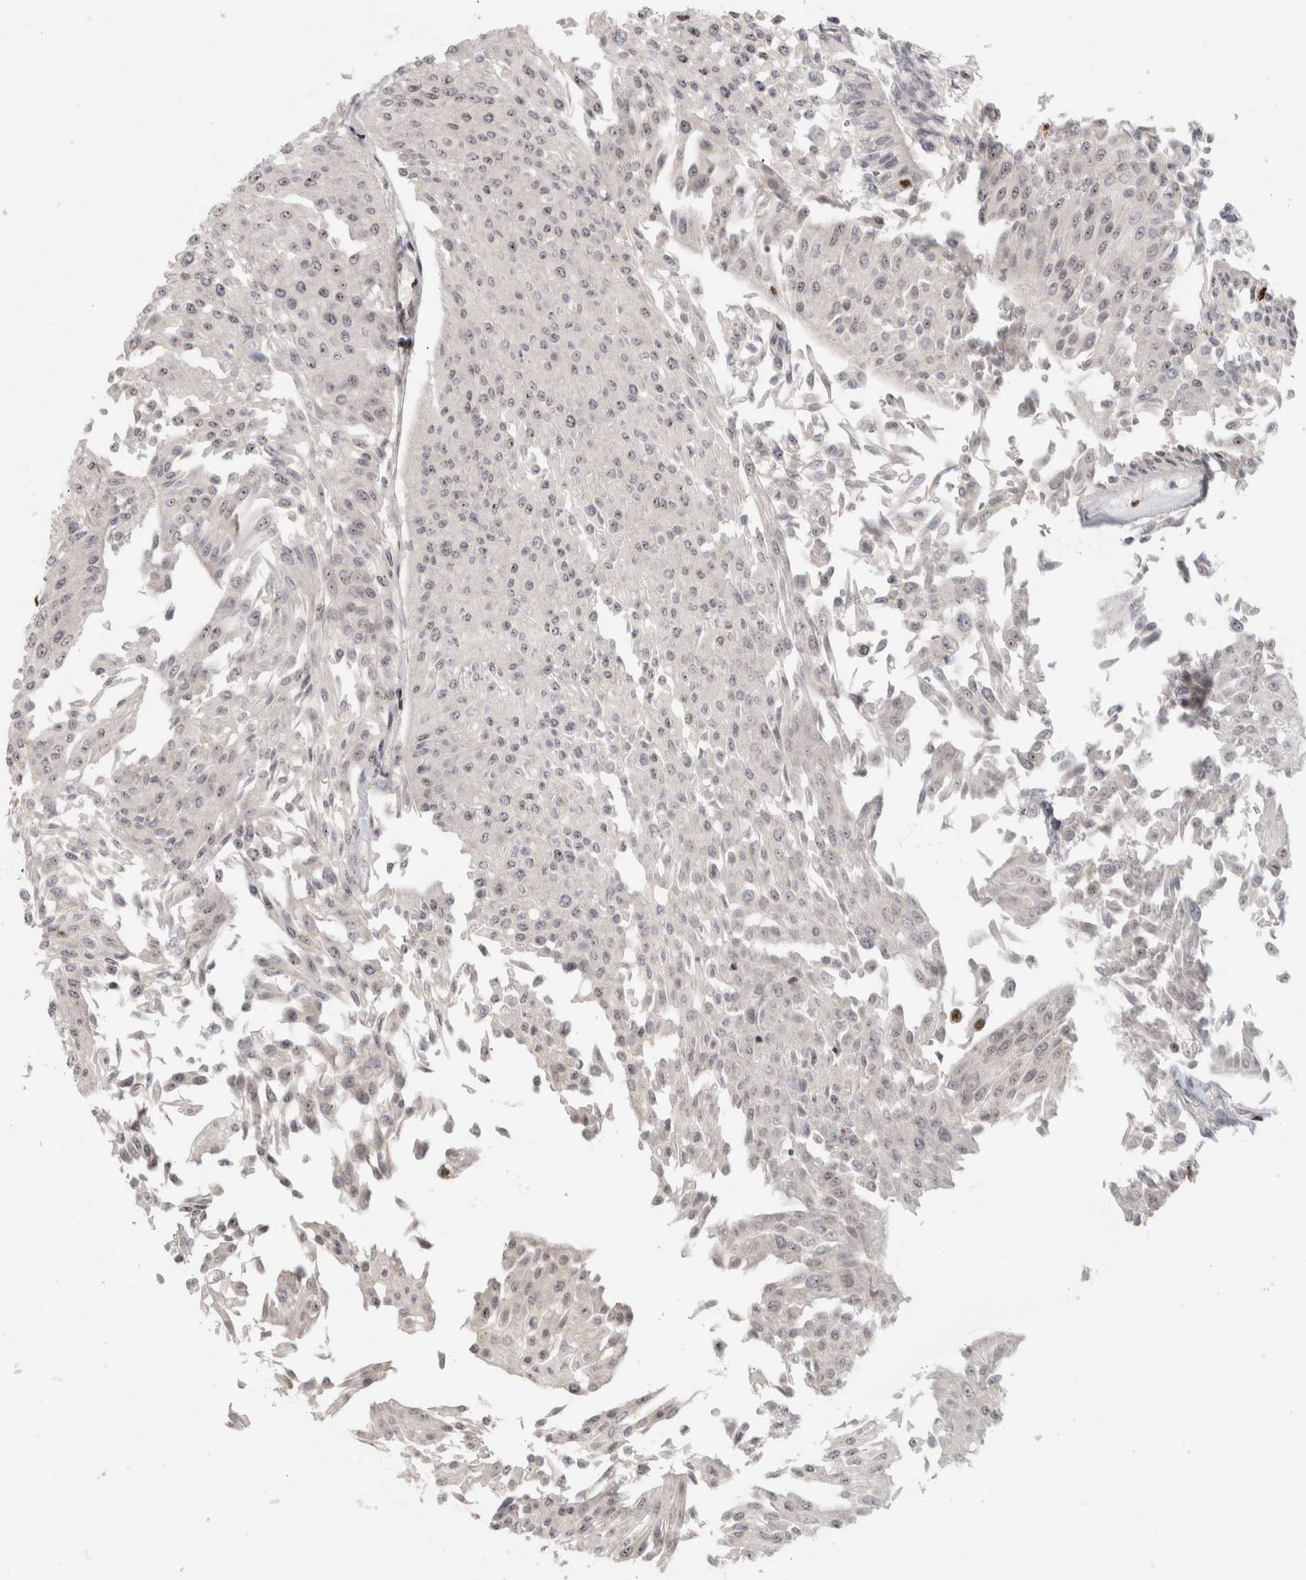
{"staining": {"intensity": "strong", "quantity": "<25%", "location": "nuclear"}, "tissue": "urothelial cancer", "cell_type": "Tumor cells", "image_type": "cancer", "snomed": [{"axis": "morphology", "description": "Urothelial carcinoma, Low grade"}, {"axis": "topography", "description": "Urinary bladder"}], "caption": "Protein staining of low-grade urothelial carcinoma tissue demonstrates strong nuclear positivity in approximately <25% of tumor cells. Using DAB (3,3'-diaminobenzidine) (brown) and hematoxylin (blue) stains, captured at high magnification using brightfield microscopy.", "gene": "EBNA1BP2", "patient": {"sex": "male", "age": 67}}